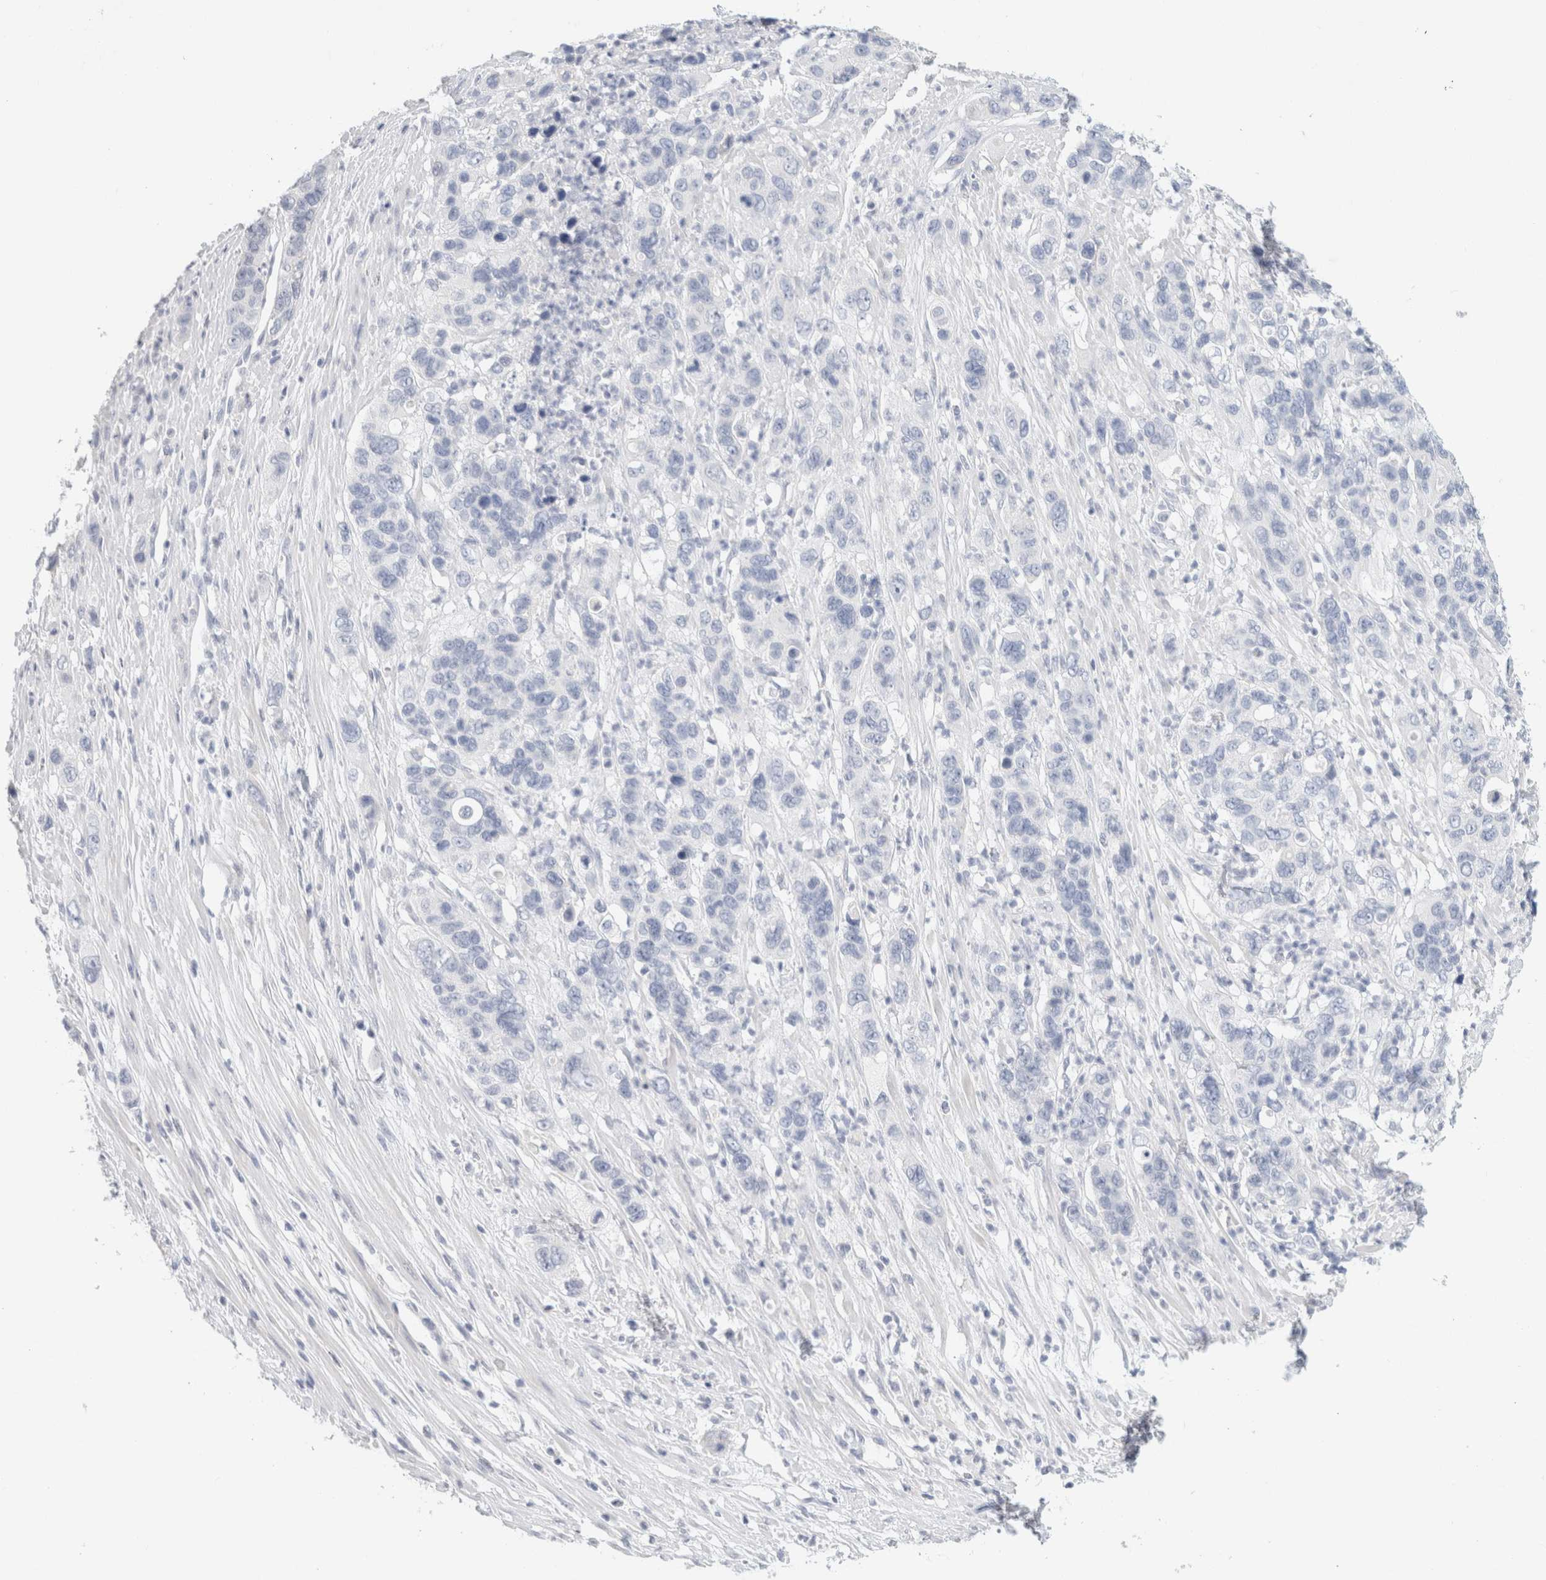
{"staining": {"intensity": "negative", "quantity": "none", "location": "none"}, "tissue": "pancreatic cancer", "cell_type": "Tumor cells", "image_type": "cancer", "snomed": [{"axis": "morphology", "description": "Adenocarcinoma, NOS"}, {"axis": "topography", "description": "Pancreas"}], "caption": "Tumor cells show no significant expression in pancreatic cancer.", "gene": "NEFM", "patient": {"sex": "female", "age": 71}}